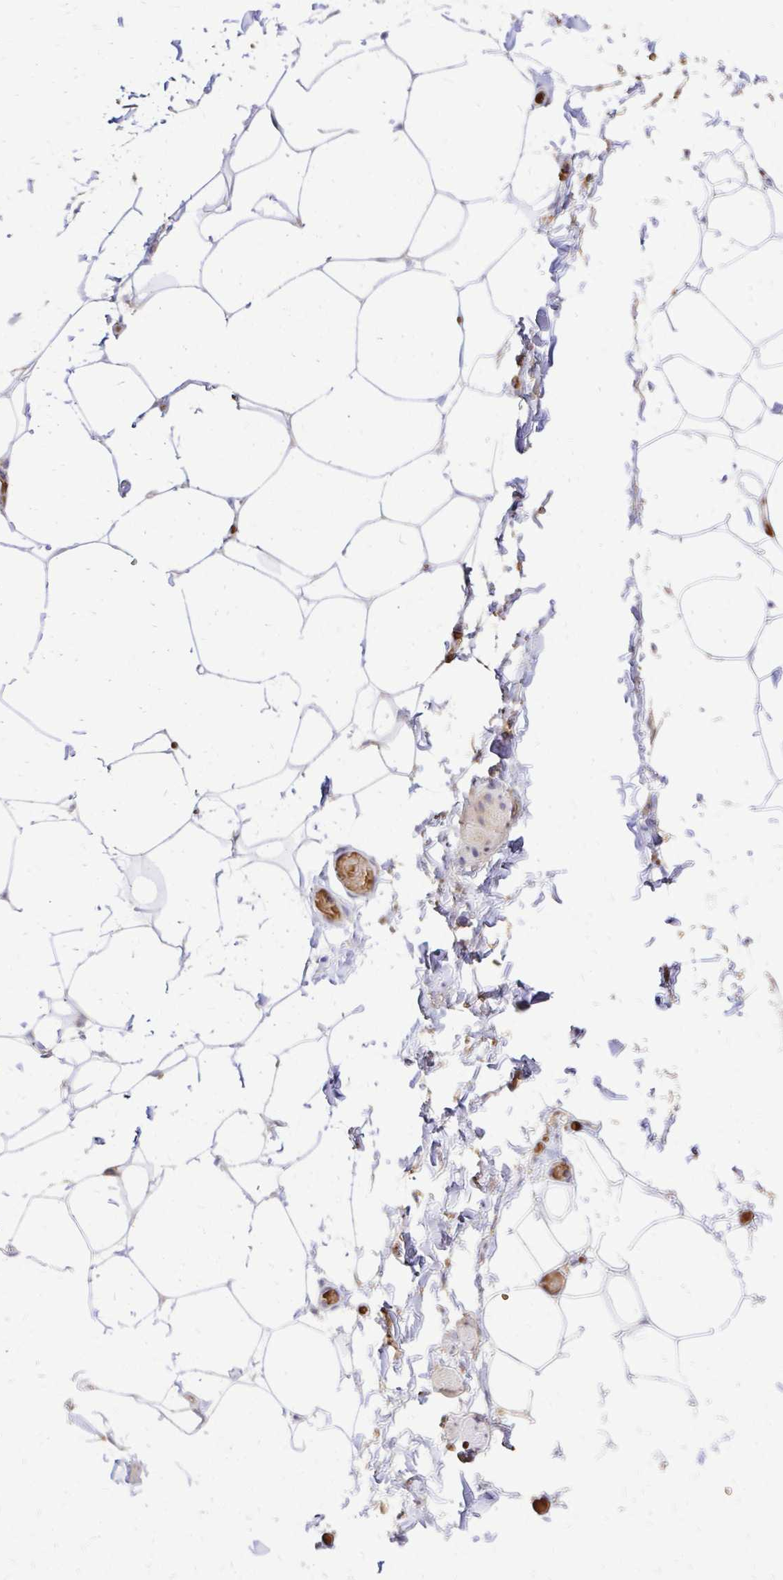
{"staining": {"intensity": "negative", "quantity": "none", "location": "none"}, "tissue": "adipose tissue", "cell_type": "Adipocytes", "image_type": "normal", "snomed": [{"axis": "morphology", "description": "Normal tissue, NOS"}, {"axis": "topography", "description": "Soft tissue"}, {"axis": "topography", "description": "Adipose tissue"}, {"axis": "topography", "description": "Vascular tissue"}, {"axis": "topography", "description": "Peripheral nerve tissue"}], "caption": "Adipose tissue stained for a protein using IHC shows no positivity adipocytes.", "gene": "MRPL13", "patient": {"sex": "male", "age": 29}}